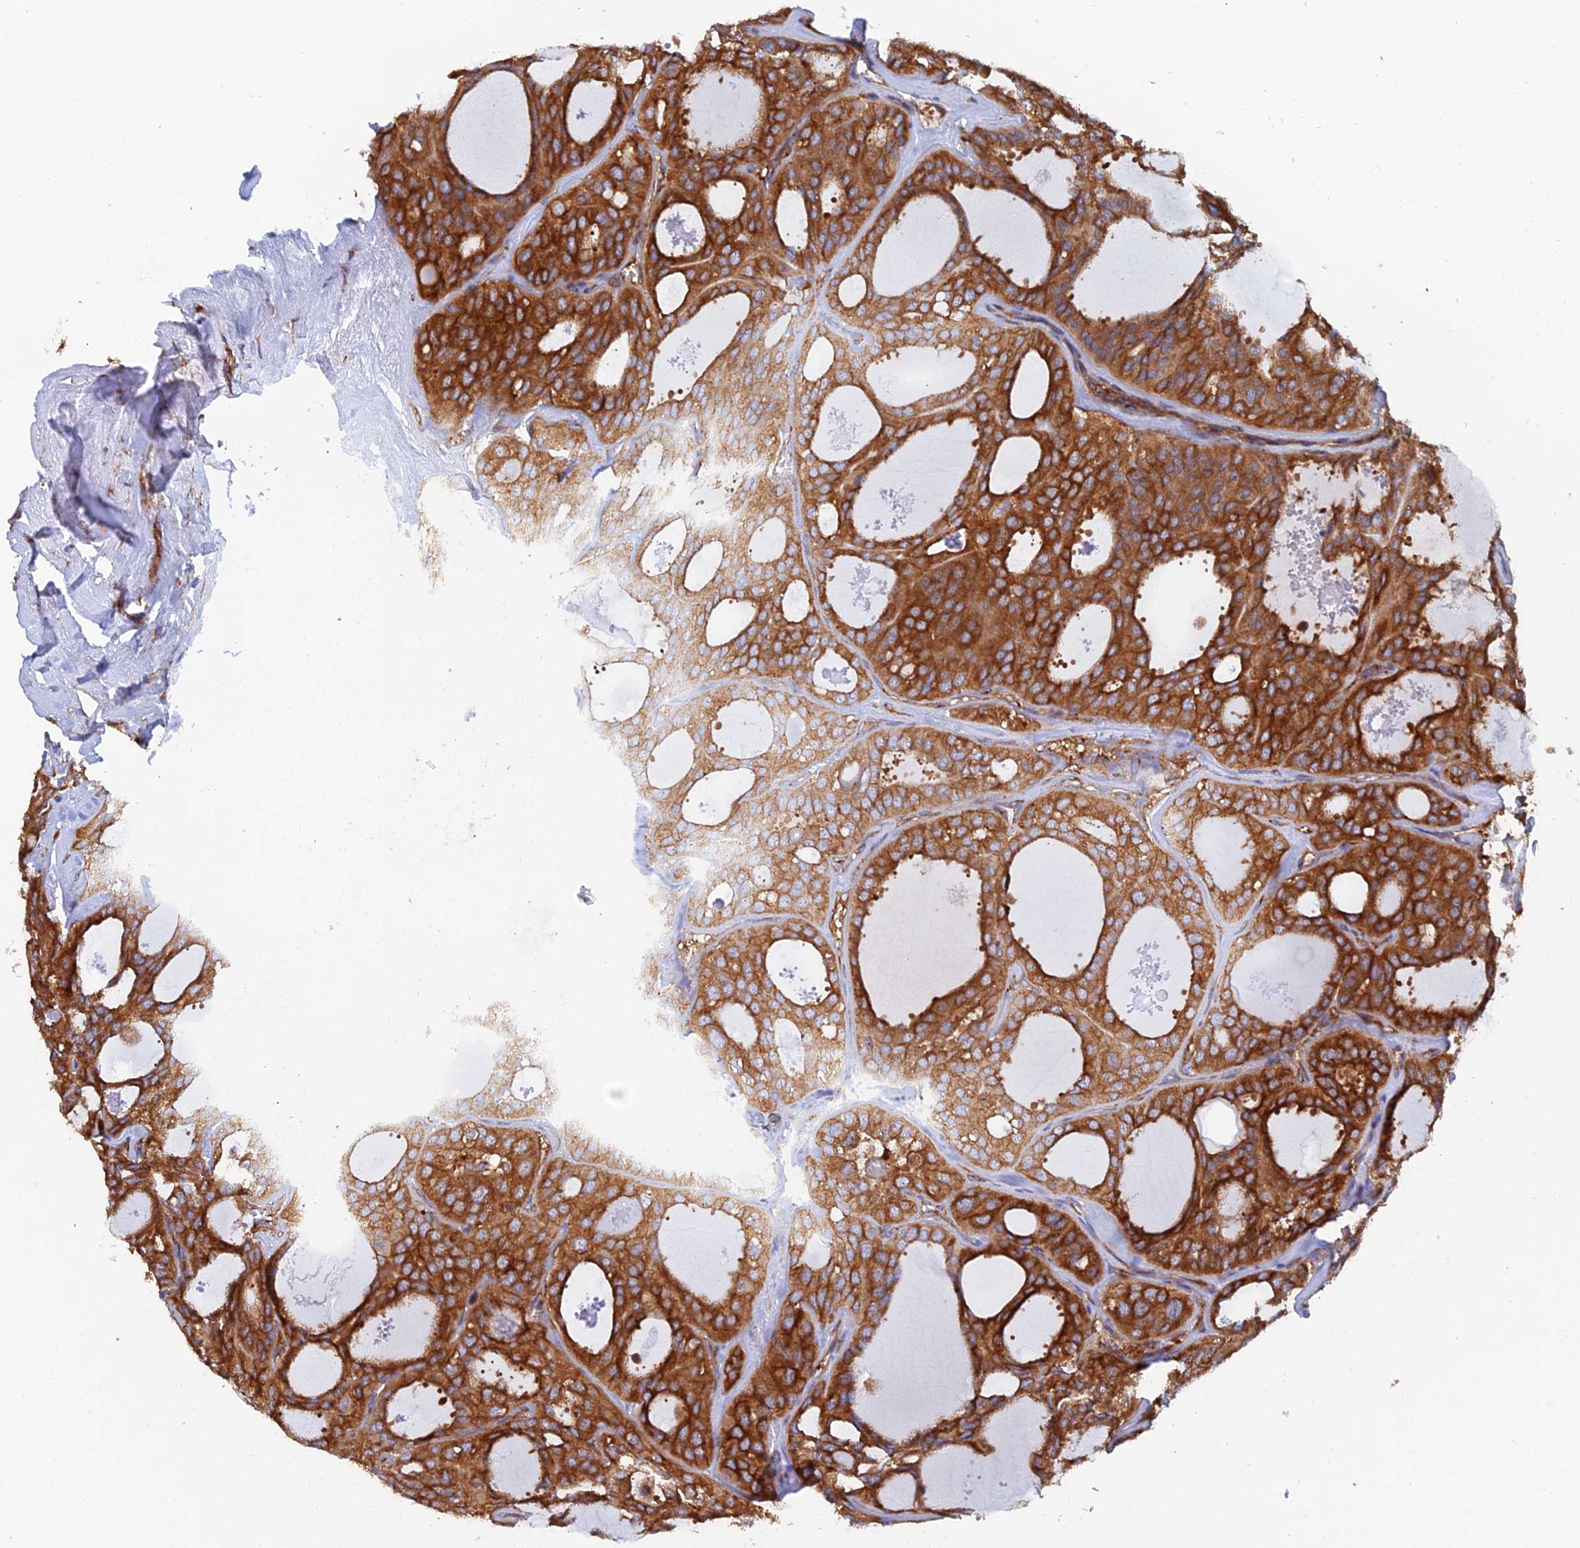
{"staining": {"intensity": "strong", "quantity": ">75%", "location": "cytoplasmic/membranous"}, "tissue": "thyroid cancer", "cell_type": "Tumor cells", "image_type": "cancer", "snomed": [{"axis": "morphology", "description": "Follicular adenoma carcinoma, NOS"}, {"axis": "topography", "description": "Thyroid gland"}], "caption": "There is high levels of strong cytoplasmic/membranous expression in tumor cells of thyroid follicular adenoma carcinoma, as demonstrated by immunohistochemical staining (brown color).", "gene": "DCTN2", "patient": {"sex": "male", "age": 75}}